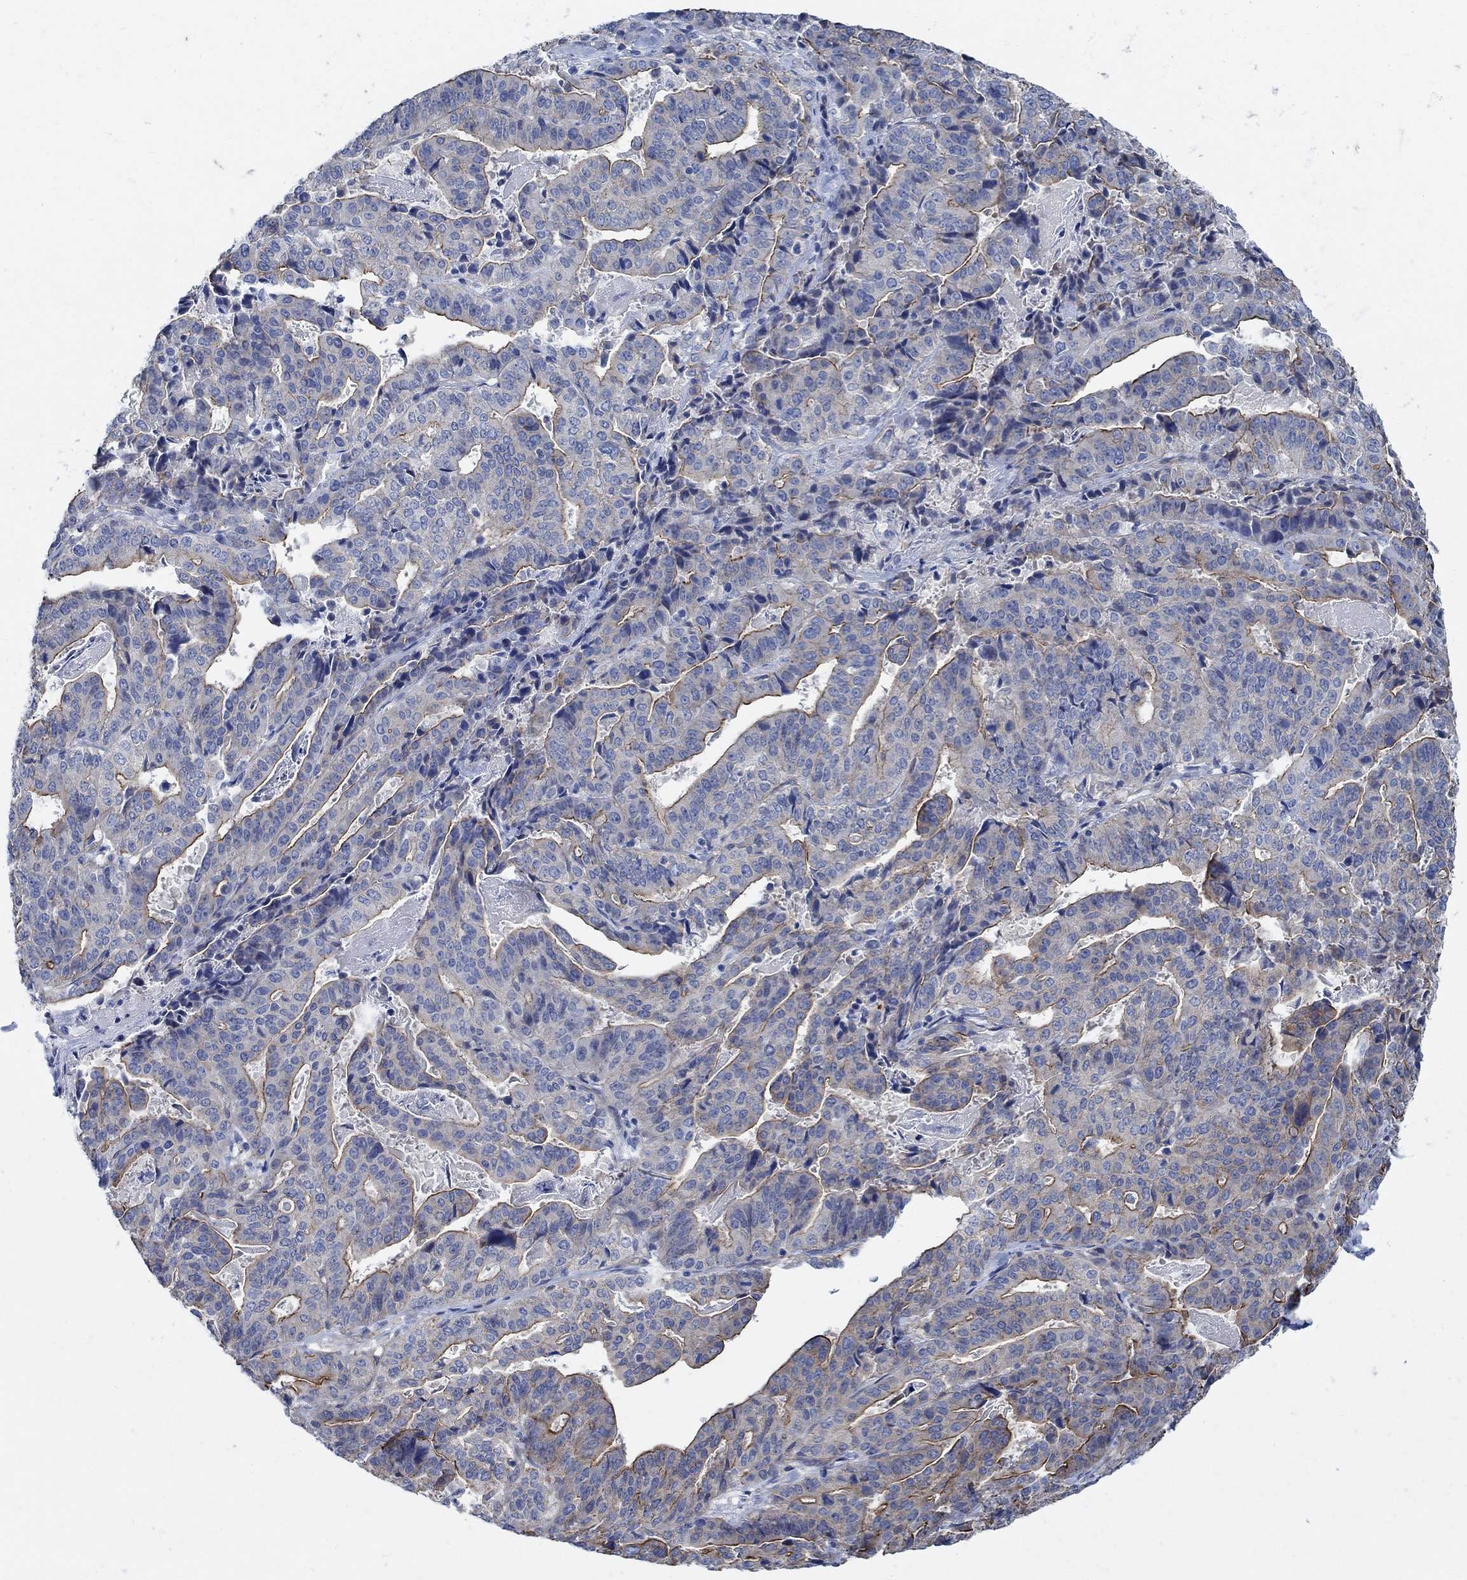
{"staining": {"intensity": "moderate", "quantity": "<25%", "location": "cytoplasmic/membranous"}, "tissue": "stomach cancer", "cell_type": "Tumor cells", "image_type": "cancer", "snomed": [{"axis": "morphology", "description": "Adenocarcinoma, NOS"}, {"axis": "topography", "description": "Stomach"}], "caption": "Adenocarcinoma (stomach) stained for a protein exhibits moderate cytoplasmic/membranous positivity in tumor cells. (Stains: DAB (3,3'-diaminobenzidine) in brown, nuclei in blue, Microscopy: brightfield microscopy at high magnification).", "gene": "TMEM198", "patient": {"sex": "male", "age": 48}}